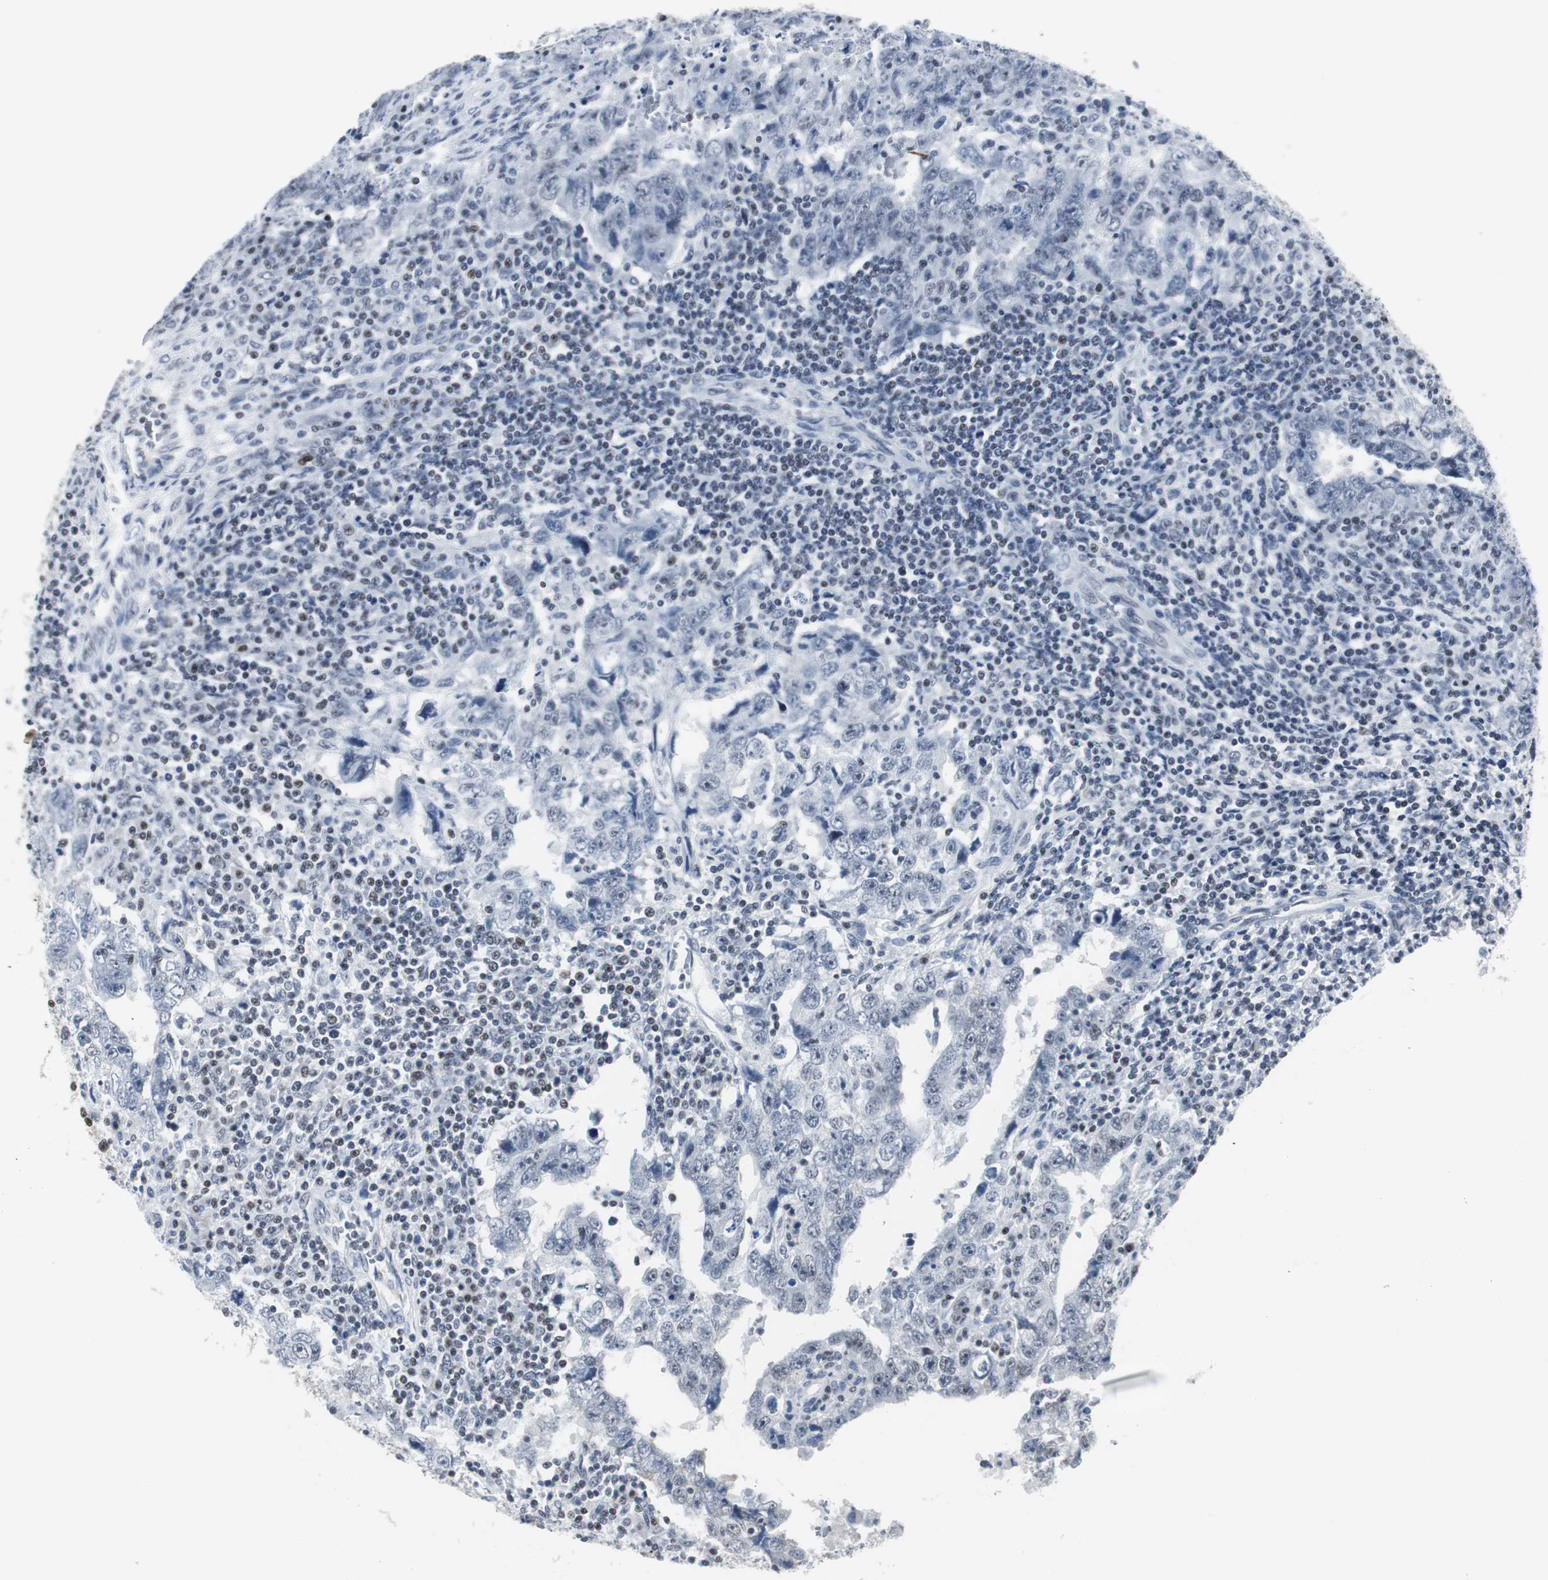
{"staining": {"intensity": "negative", "quantity": "none", "location": "none"}, "tissue": "testis cancer", "cell_type": "Tumor cells", "image_type": "cancer", "snomed": [{"axis": "morphology", "description": "Carcinoma, Embryonal, NOS"}, {"axis": "topography", "description": "Testis"}], "caption": "Immunohistochemical staining of embryonal carcinoma (testis) demonstrates no significant staining in tumor cells.", "gene": "RAD9A", "patient": {"sex": "male", "age": 26}}